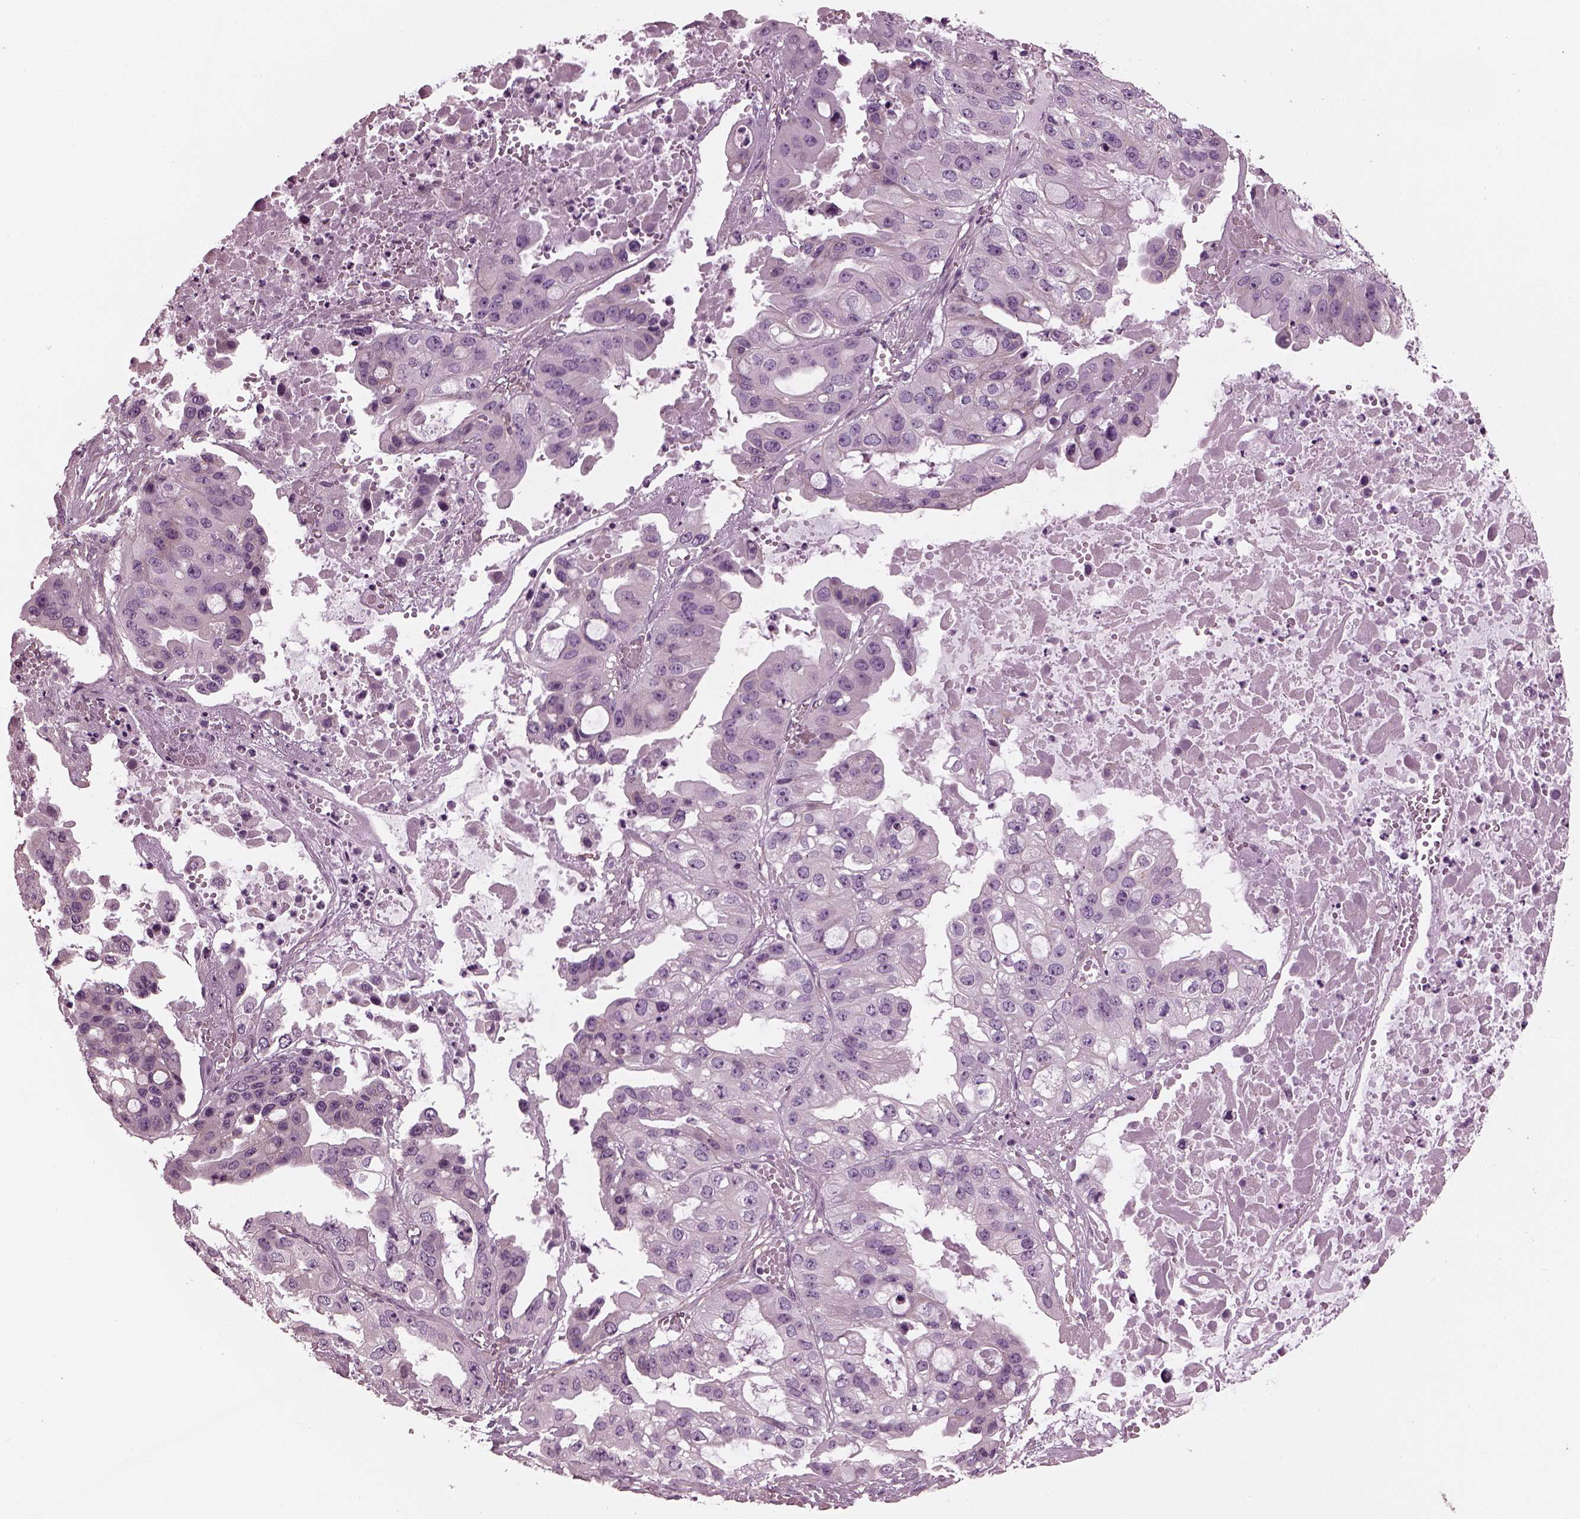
{"staining": {"intensity": "negative", "quantity": "none", "location": "none"}, "tissue": "ovarian cancer", "cell_type": "Tumor cells", "image_type": "cancer", "snomed": [{"axis": "morphology", "description": "Cystadenocarcinoma, serous, NOS"}, {"axis": "topography", "description": "Ovary"}], "caption": "Ovarian serous cystadenocarcinoma stained for a protein using immunohistochemistry exhibits no expression tumor cells.", "gene": "BFSP1", "patient": {"sex": "female", "age": 56}}